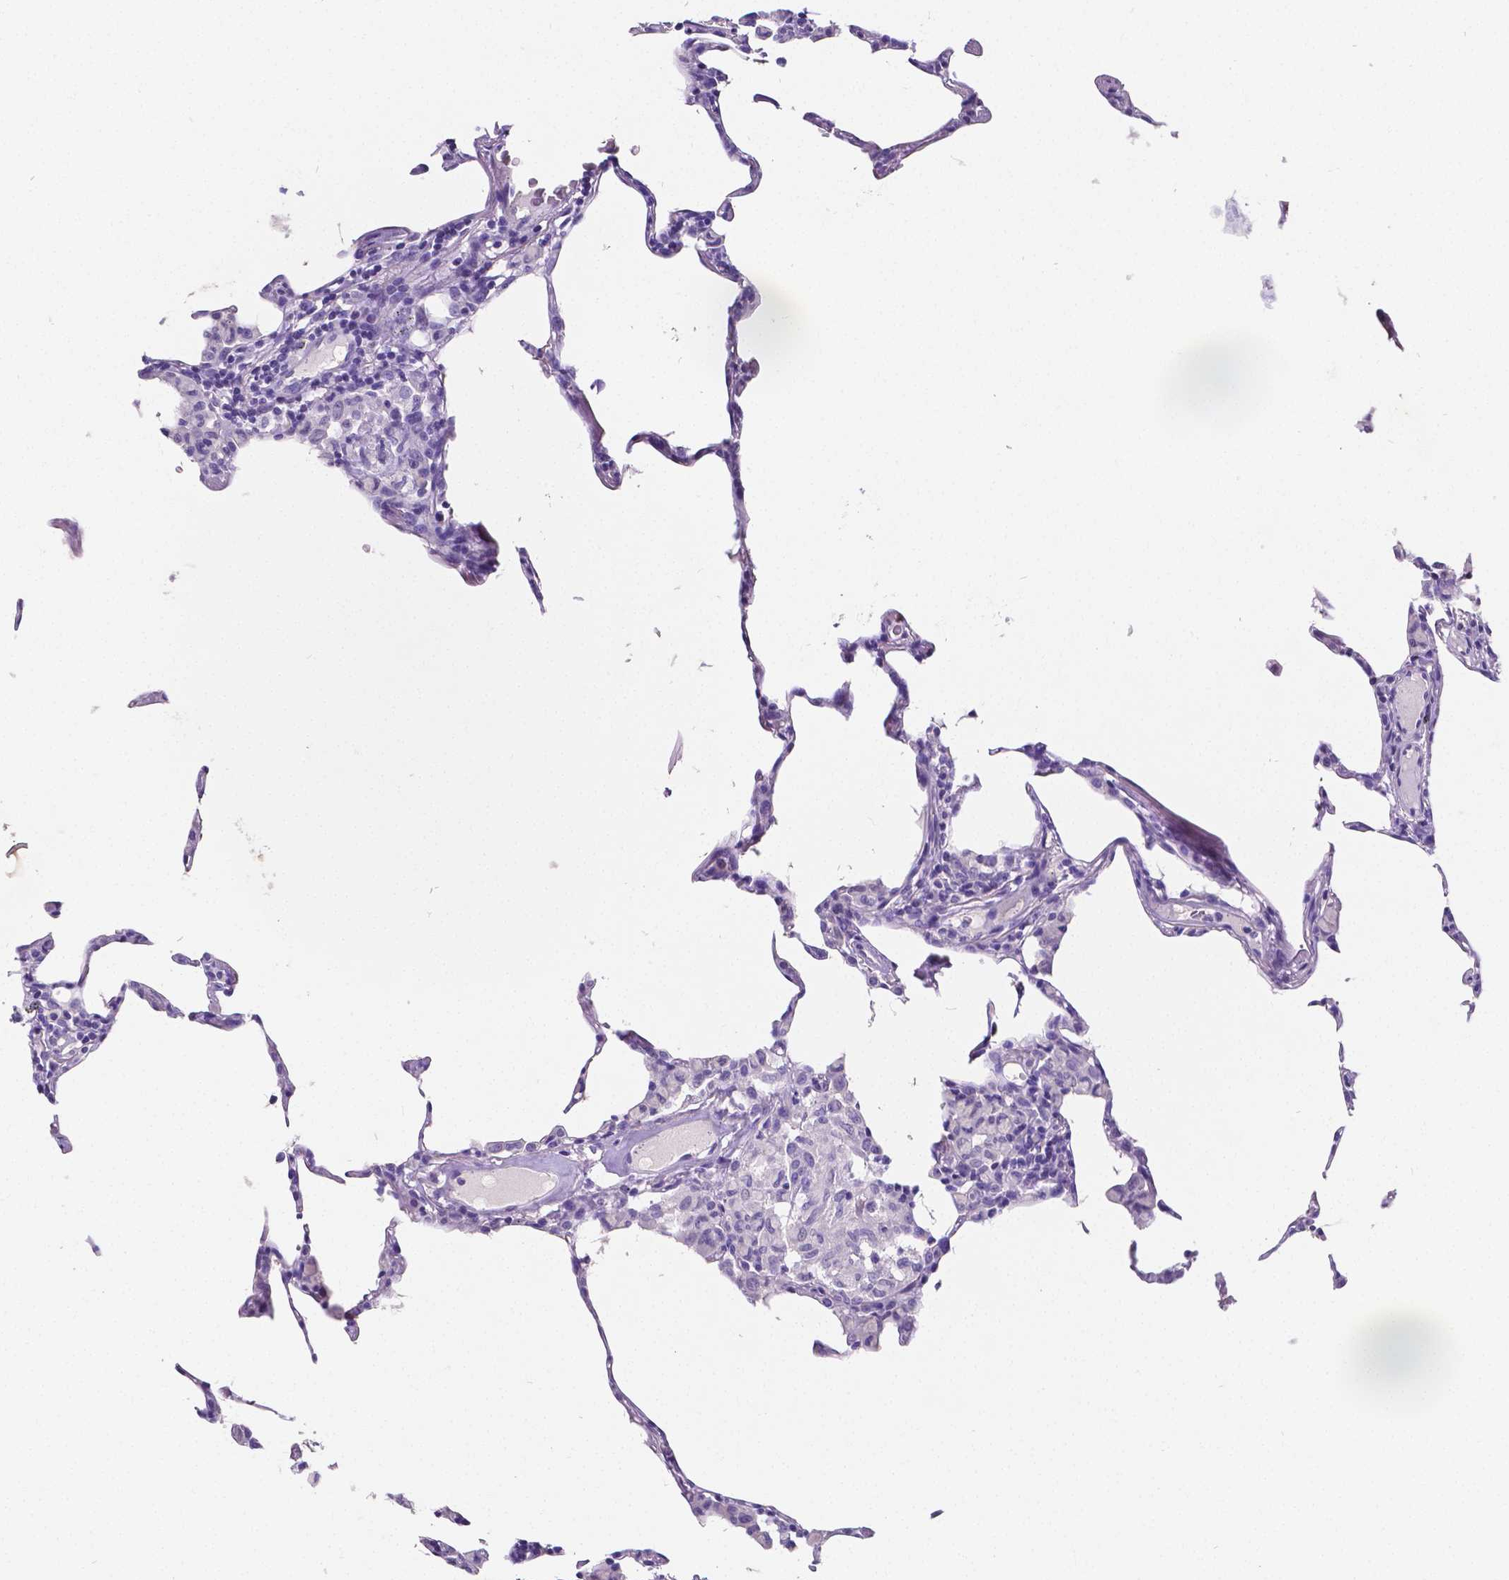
{"staining": {"intensity": "negative", "quantity": "none", "location": "none"}, "tissue": "lung", "cell_type": "Alveolar cells", "image_type": "normal", "snomed": [{"axis": "morphology", "description": "Normal tissue, NOS"}, {"axis": "topography", "description": "Lung"}], "caption": "IHC image of normal lung stained for a protein (brown), which reveals no staining in alveolar cells. Nuclei are stained in blue.", "gene": "SATB2", "patient": {"sex": "female", "age": 57}}